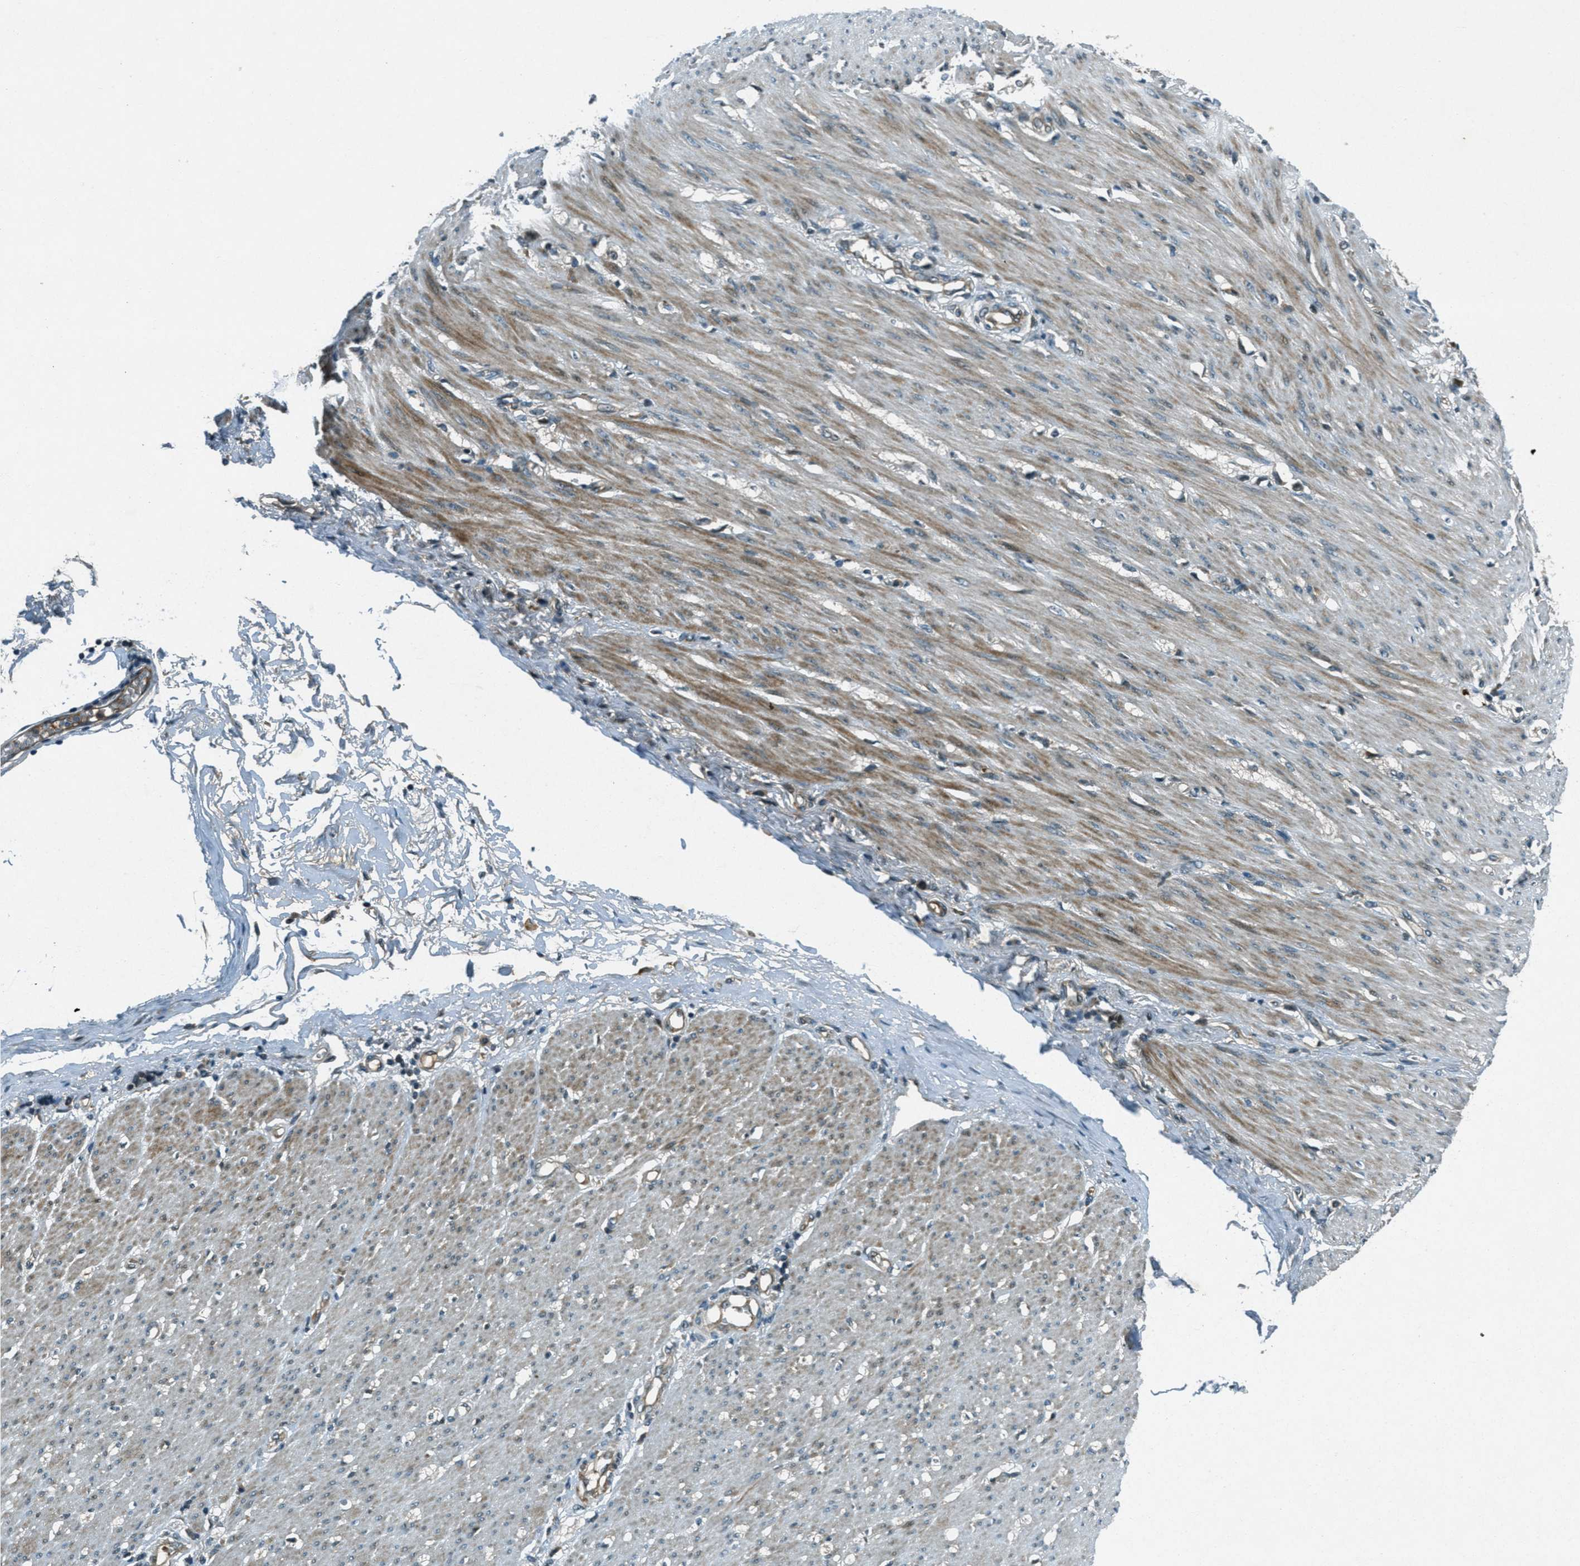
{"staining": {"intensity": "weak", "quantity": "<25%", "location": "cytoplasmic/membranous"}, "tissue": "adipose tissue", "cell_type": "Adipocytes", "image_type": "normal", "snomed": [{"axis": "morphology", "description": "Normal tissue, NOS"}, {"axis": "morphology", "description": "Adenocarcinoma, NOS"}, {"axis": "topography", "description": "Colon"}, {"axis": "topography", "description": "Peripheral nerve tissue"}], "caption": "Micrograph shows no protein expression in adipocytes of benign adipose tissue.", "gene": "STK11", "patient": {"sex": "male", "age": 14}}